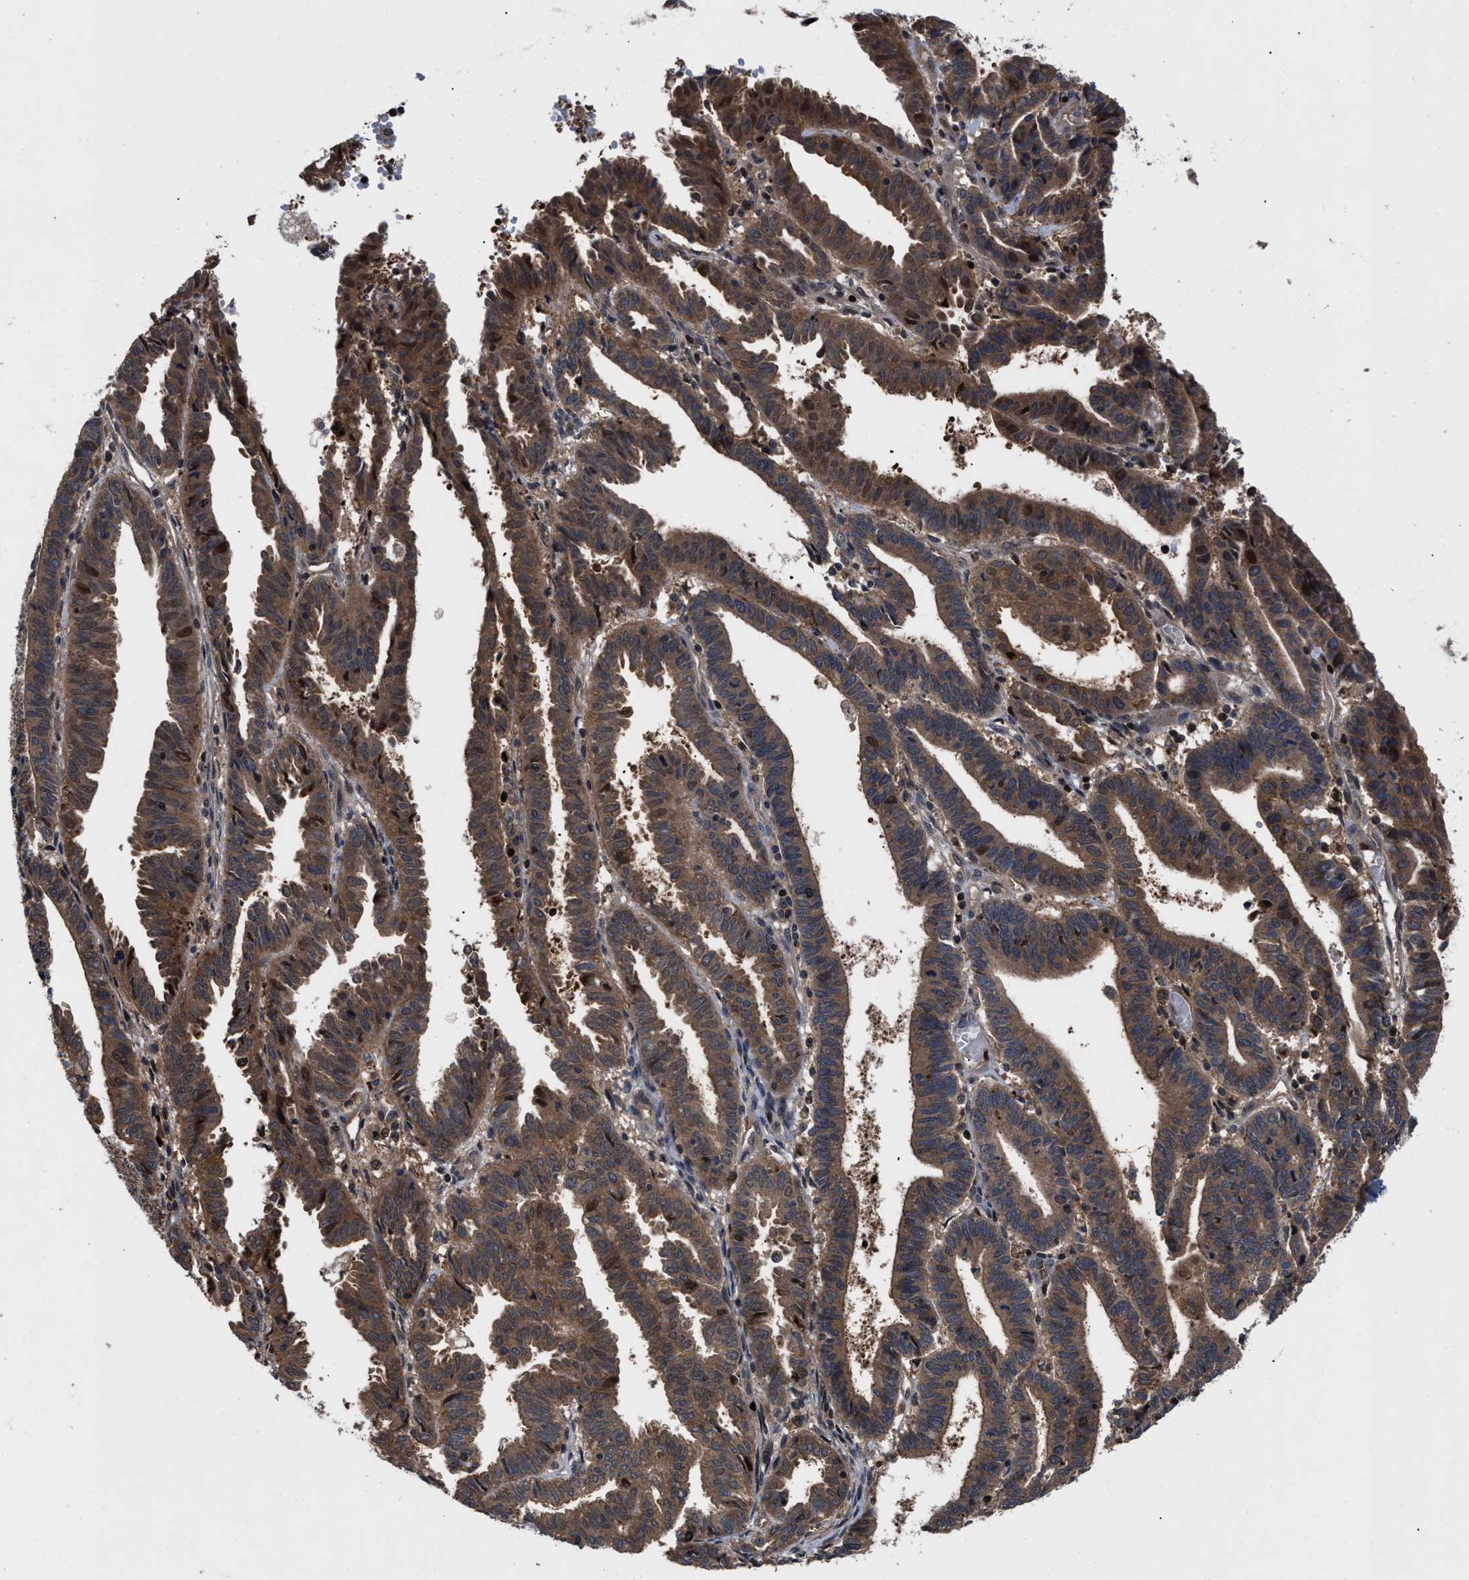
{"staining": {"intensity": "moderate", "quantity": ">75%", "location": "cytoplasmic/membranous,nuclear"}, "tissue": "endometrial cancer", "cell_type": "Tumor cells", "image_type": "cancer", "snomed": [{"axis": "morphology", "description": "Adenocarcinoma, NOS"}, {"axis": "topography", "description": "Uterus"}], "caption": "Immunohistochemistry (IHC) histopathology image of human endometrial adenocarcinoma stained for a protein (brown), which reveals medium levels of moderate cytoplasmic/membranous and nuclear expression in approximately >75% of tumor cells.", "gene": "FAM200A", "patient": {"sex": "female", "age": 83}}